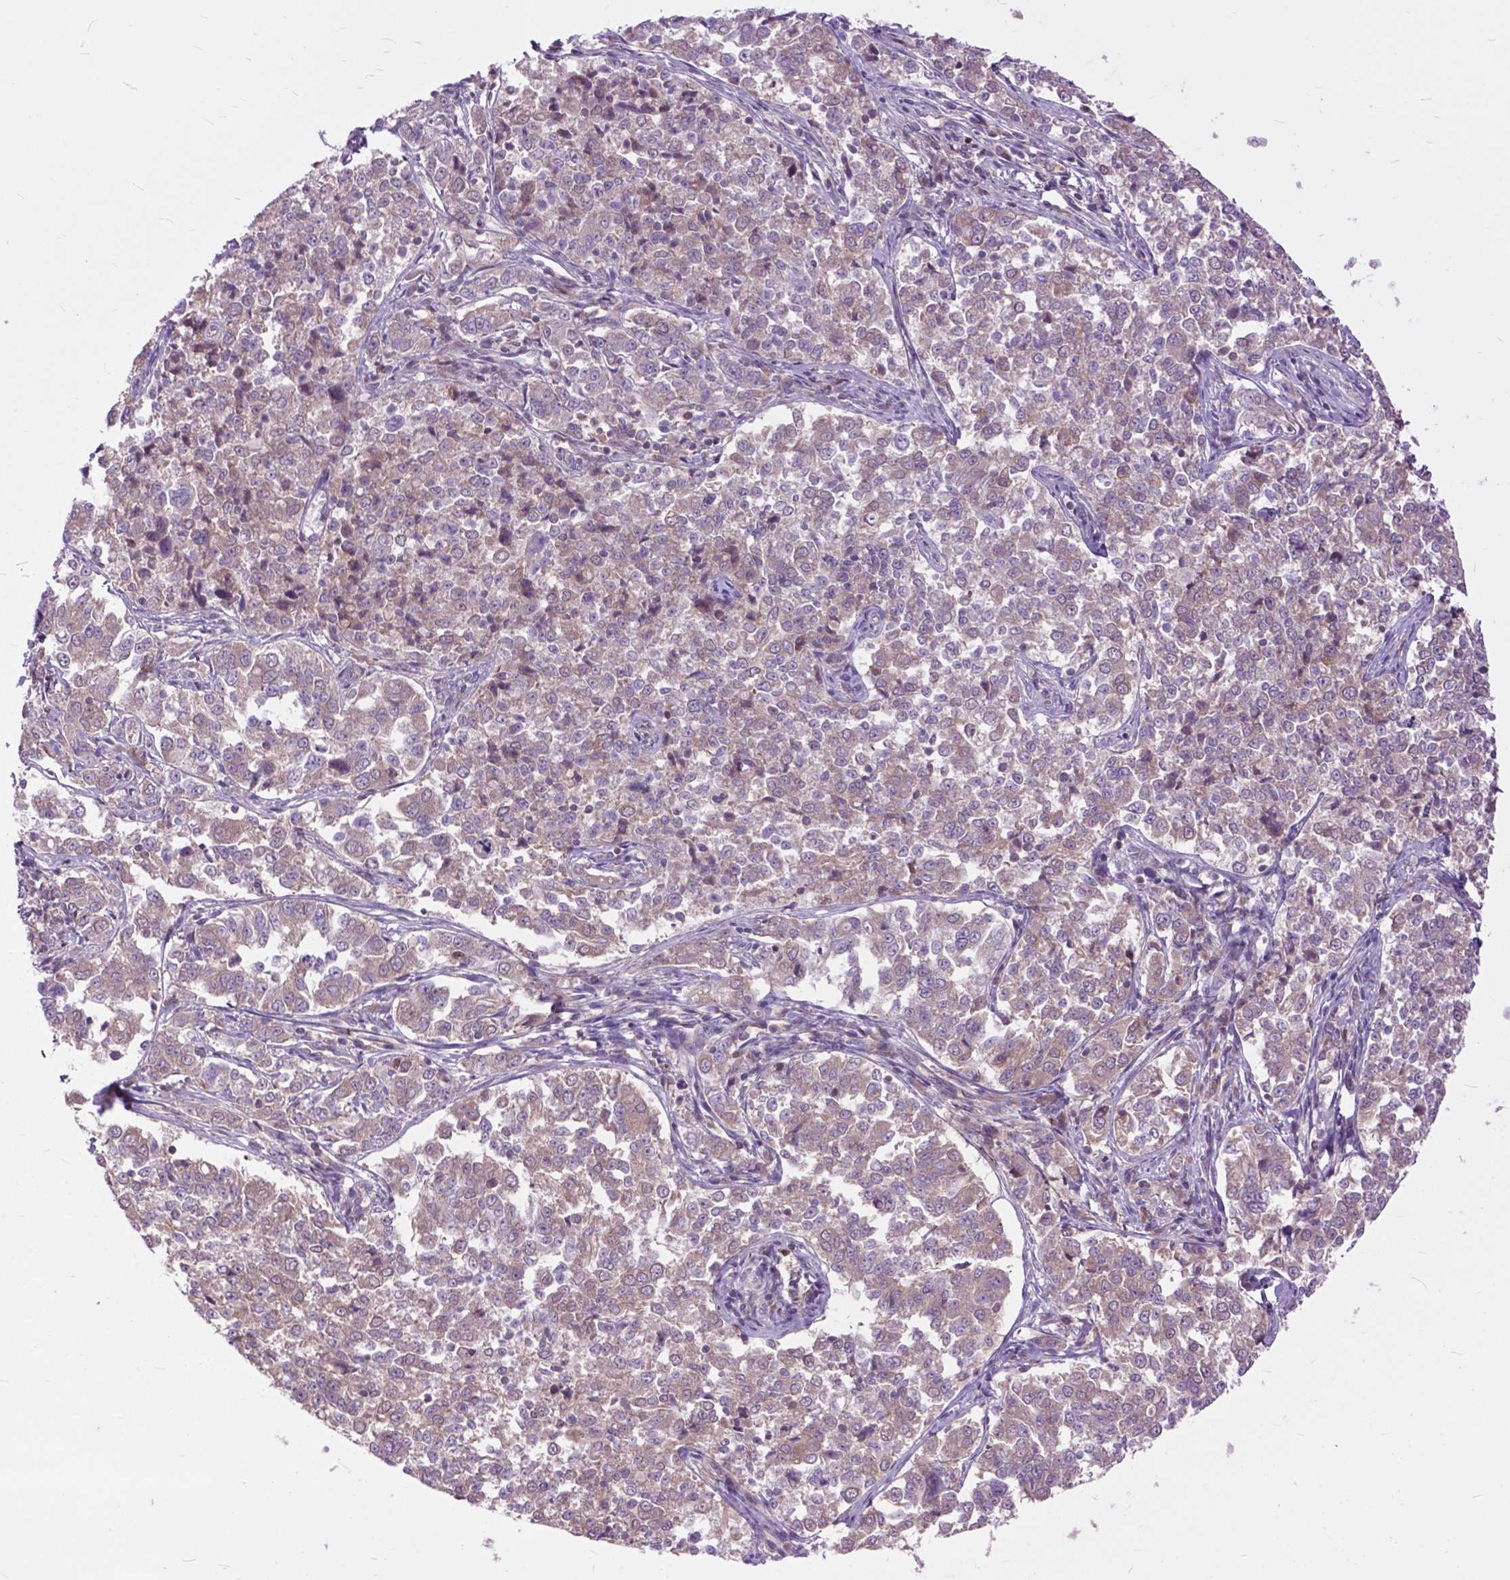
{"staining": {"intensity": "weak", "quantity": ">75%", "location": "cytoplasmic/membranous"}, "tissue": "endometrial cancer", "cell_type": "Tumor cells", "image_type": "cancer", "snomed": [{"axis": "morphology", "description": "Adenocarcinoma, NOS"}, {"axis": "topography", "description": "Endometrium"}], "caption": "Immunohistochemistry of human endometrial adenocarcinoma reveals low levels of weak cytoplasmic/membranous positivity in about >75% of tumor cells.", "gene": "ARAF", "patient": {"sex": "female", "age": 43}}